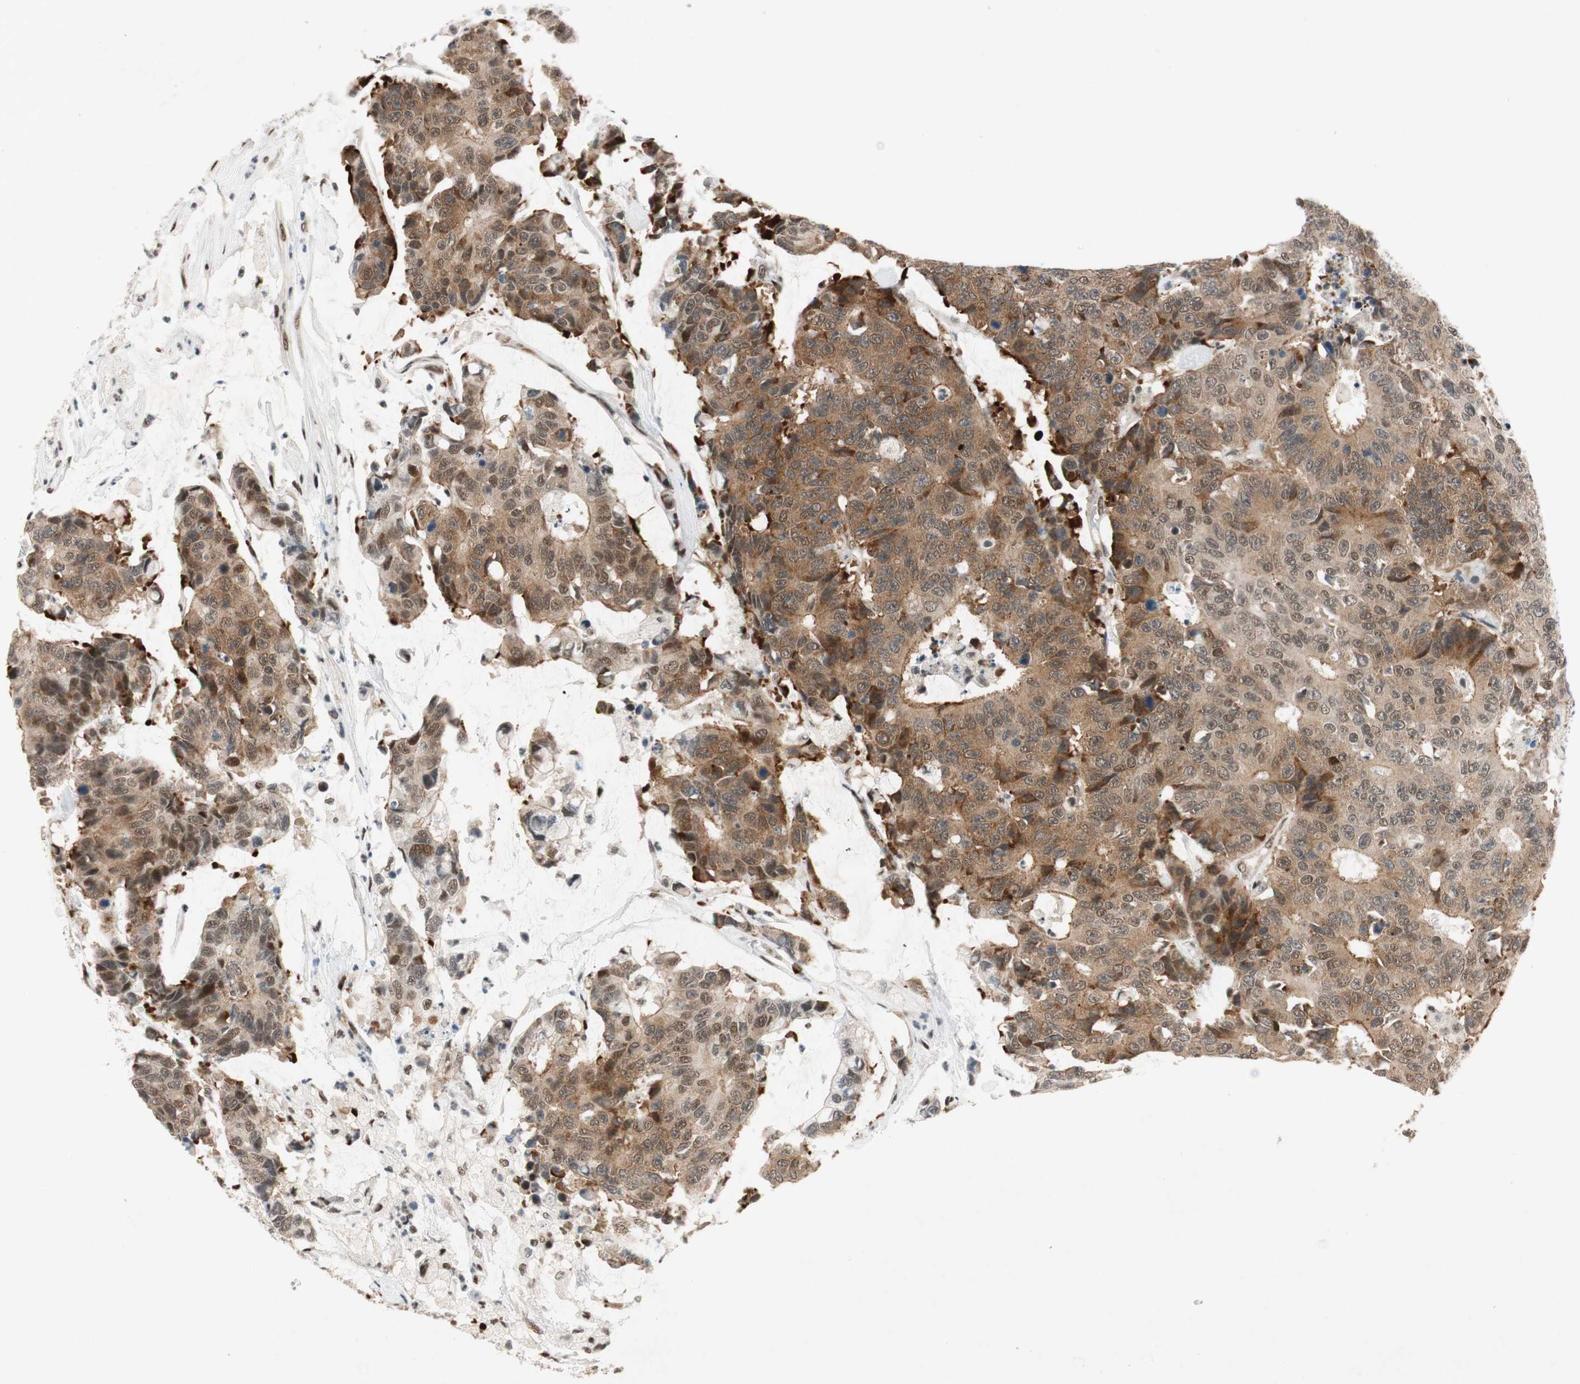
{"staining": {"intensity": "moderate", "quantity": ">75%", "location": "cytoplasmic/membranous,nuclear"}, "tissue": "colorectal cancer", "cell_type": "Tumor cells", "image_type": "cancer", "snomed": [{"axis": "morphology", "description": "Adenocarcinoma, NOS"}, {"axis": "topography", "description": "Colon"}], "caption": "Protein staining displays moderate cytoplasmic/membranous and nuclear staining in approximately >75% of tumor cells in adenocarcinoma (colorectal).", "gene": "NCBP3", "patient": {"sex": "female", "age": 86}}